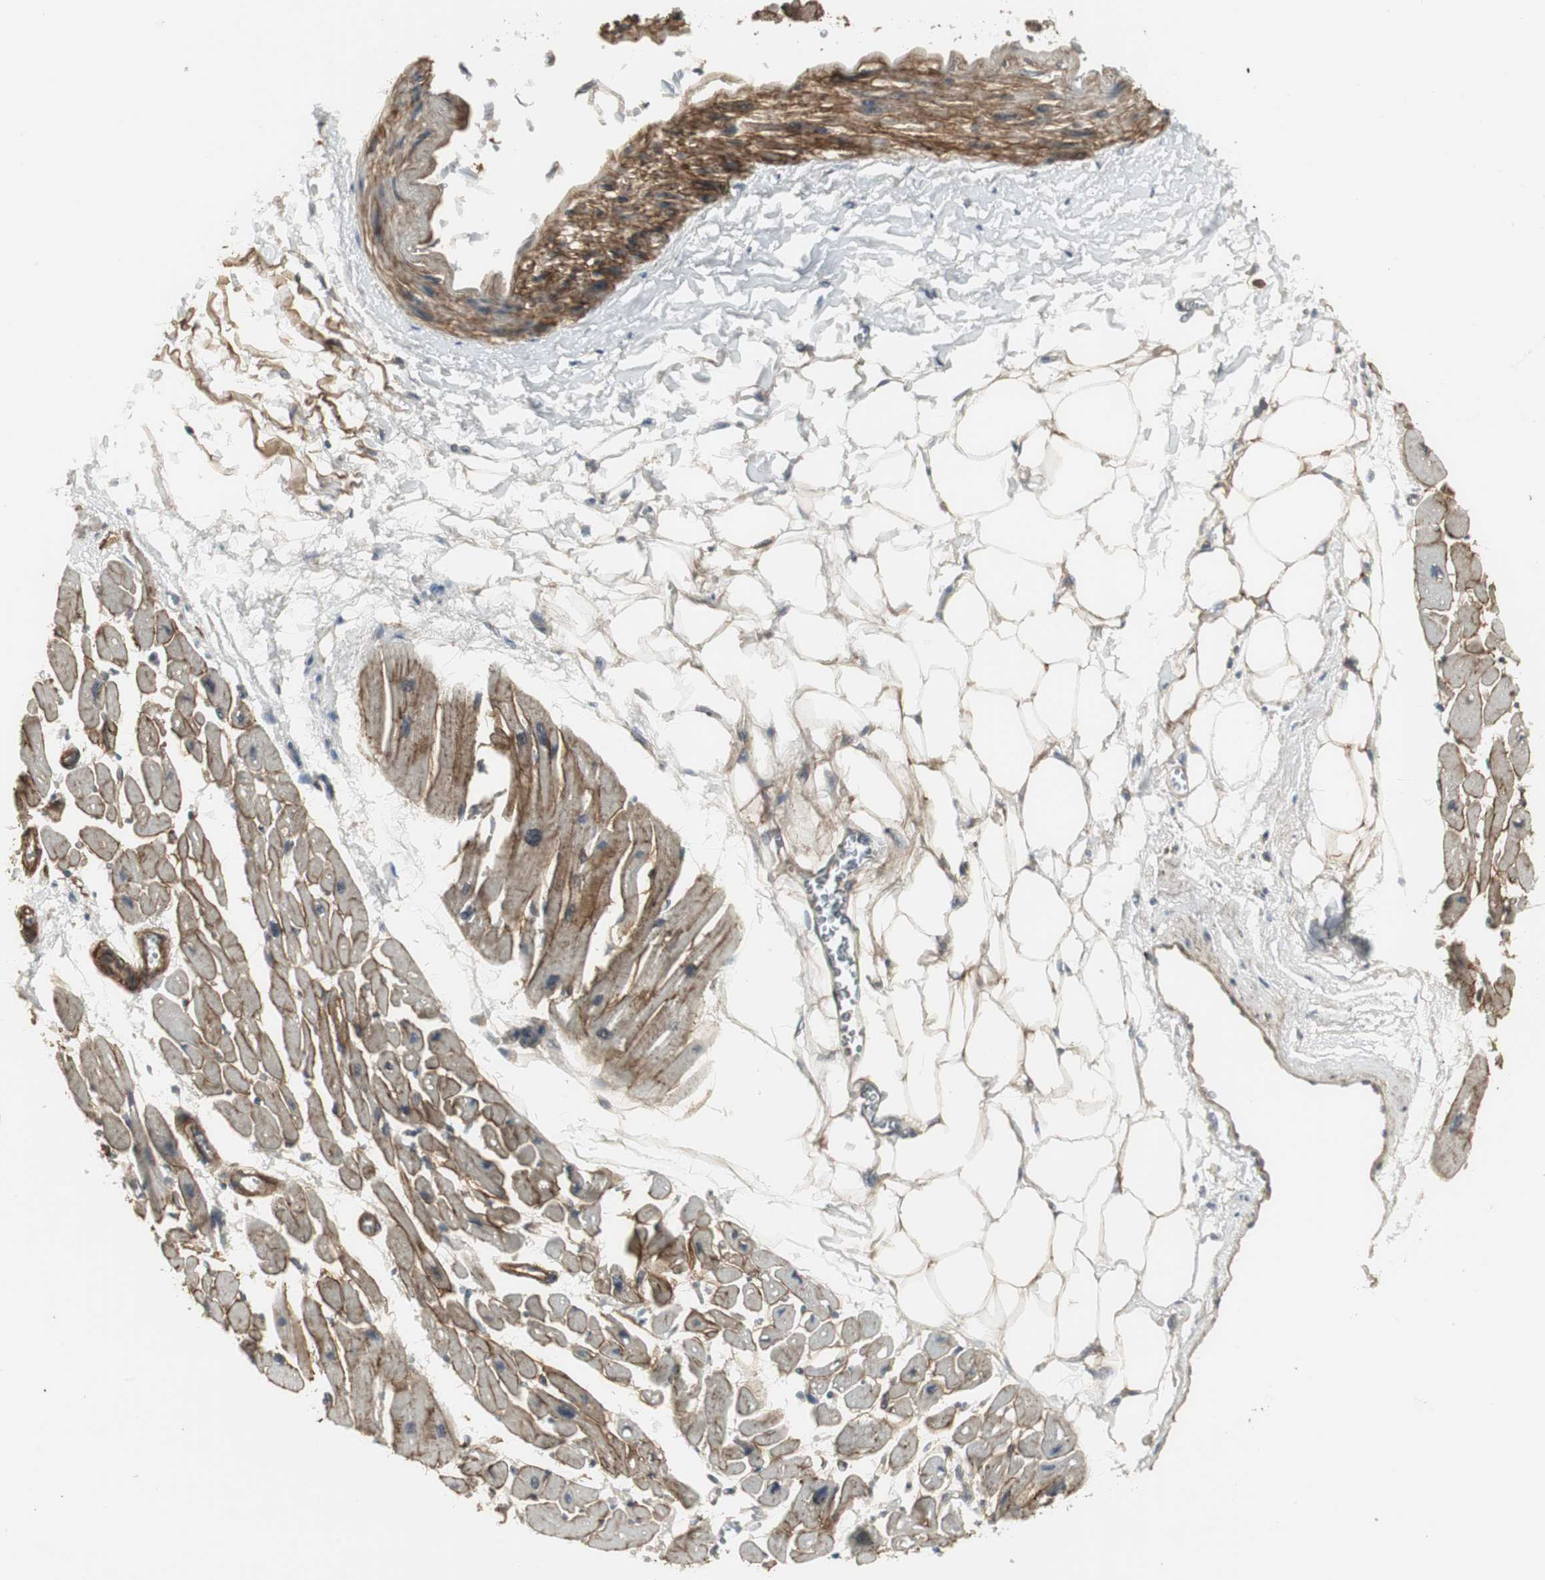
{"staining": {"intensity": "moderate", "quantity": ">75%", "location": "cytoplasmic/membranous"}, "tissue": "heart muscle", "cell_type": "Cardiomyocytes", "image_type": "normal", "snomed": [{"axis": "morphology", "description": "Normal tissue, NOS"}, {"axis": "topography", "description": "Heart"}], "caption": "Immunohistochemical staining of normal human heart muscle exhibits medium levels of moderate cytoplasmic/membranous expression in about >75% of cardiomyocytes.", "gene": "SCYL3", "patient": {"sex": "female", "age": 54}}